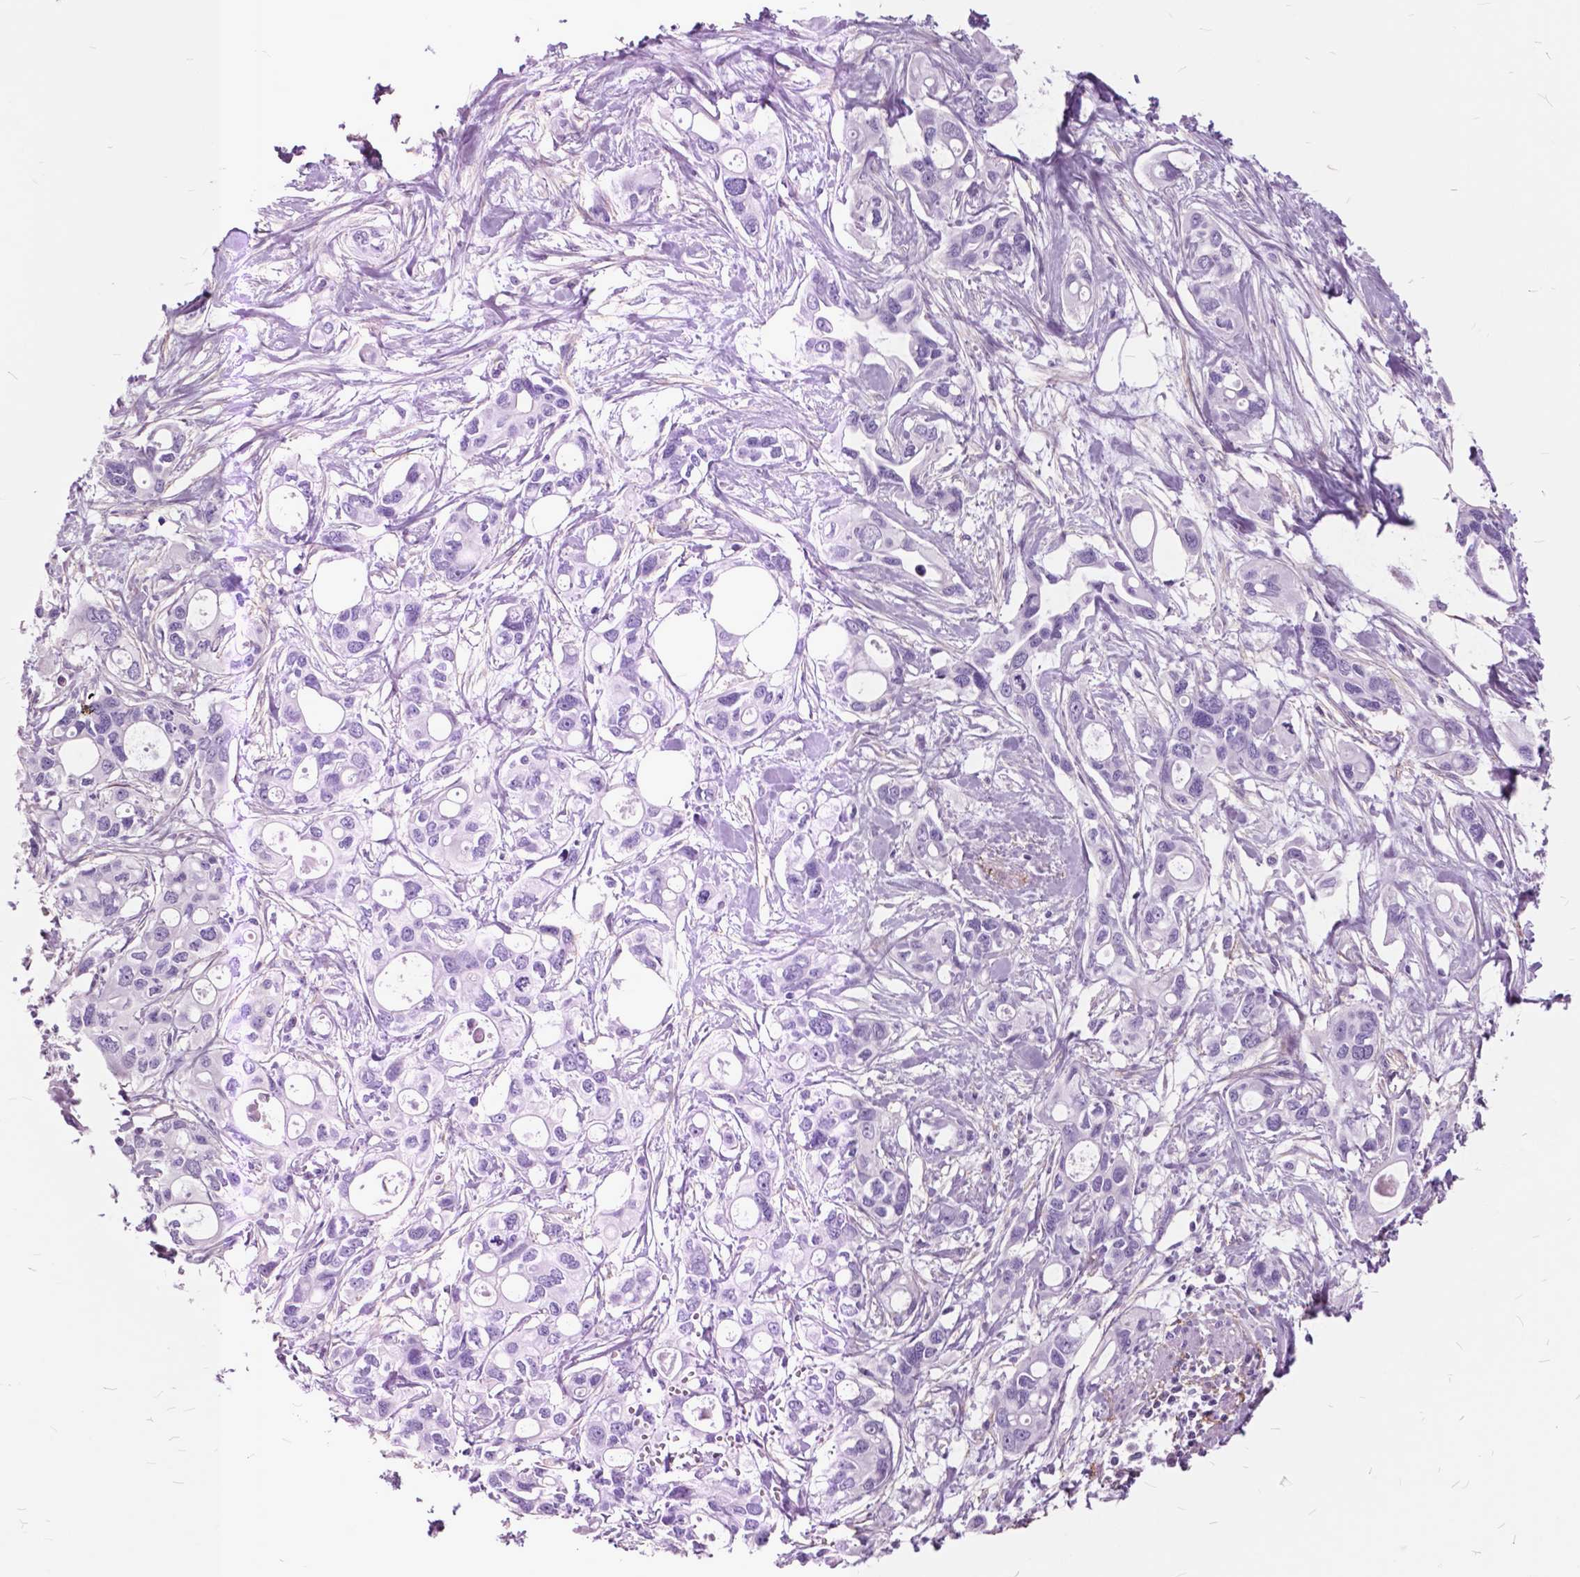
{"staining": {"intensity": "negative", "quantity": "none", "location": "none"}, "tissue": "pancreatic cancer", "cell_type": "Tumor cells", "image_type": "cancer", "snomed": [{"axis": "morphology", "description": "Adenocarcinoma, NOS"}, {"axis": "topography", "description": "Pancreas"}], "caption": "Immunohistochemical staining of human pancreatic cancer displays no significant staining in tumor cells.", "gene": "GDF9", "patient": {"sex": "male", "age": 60}}